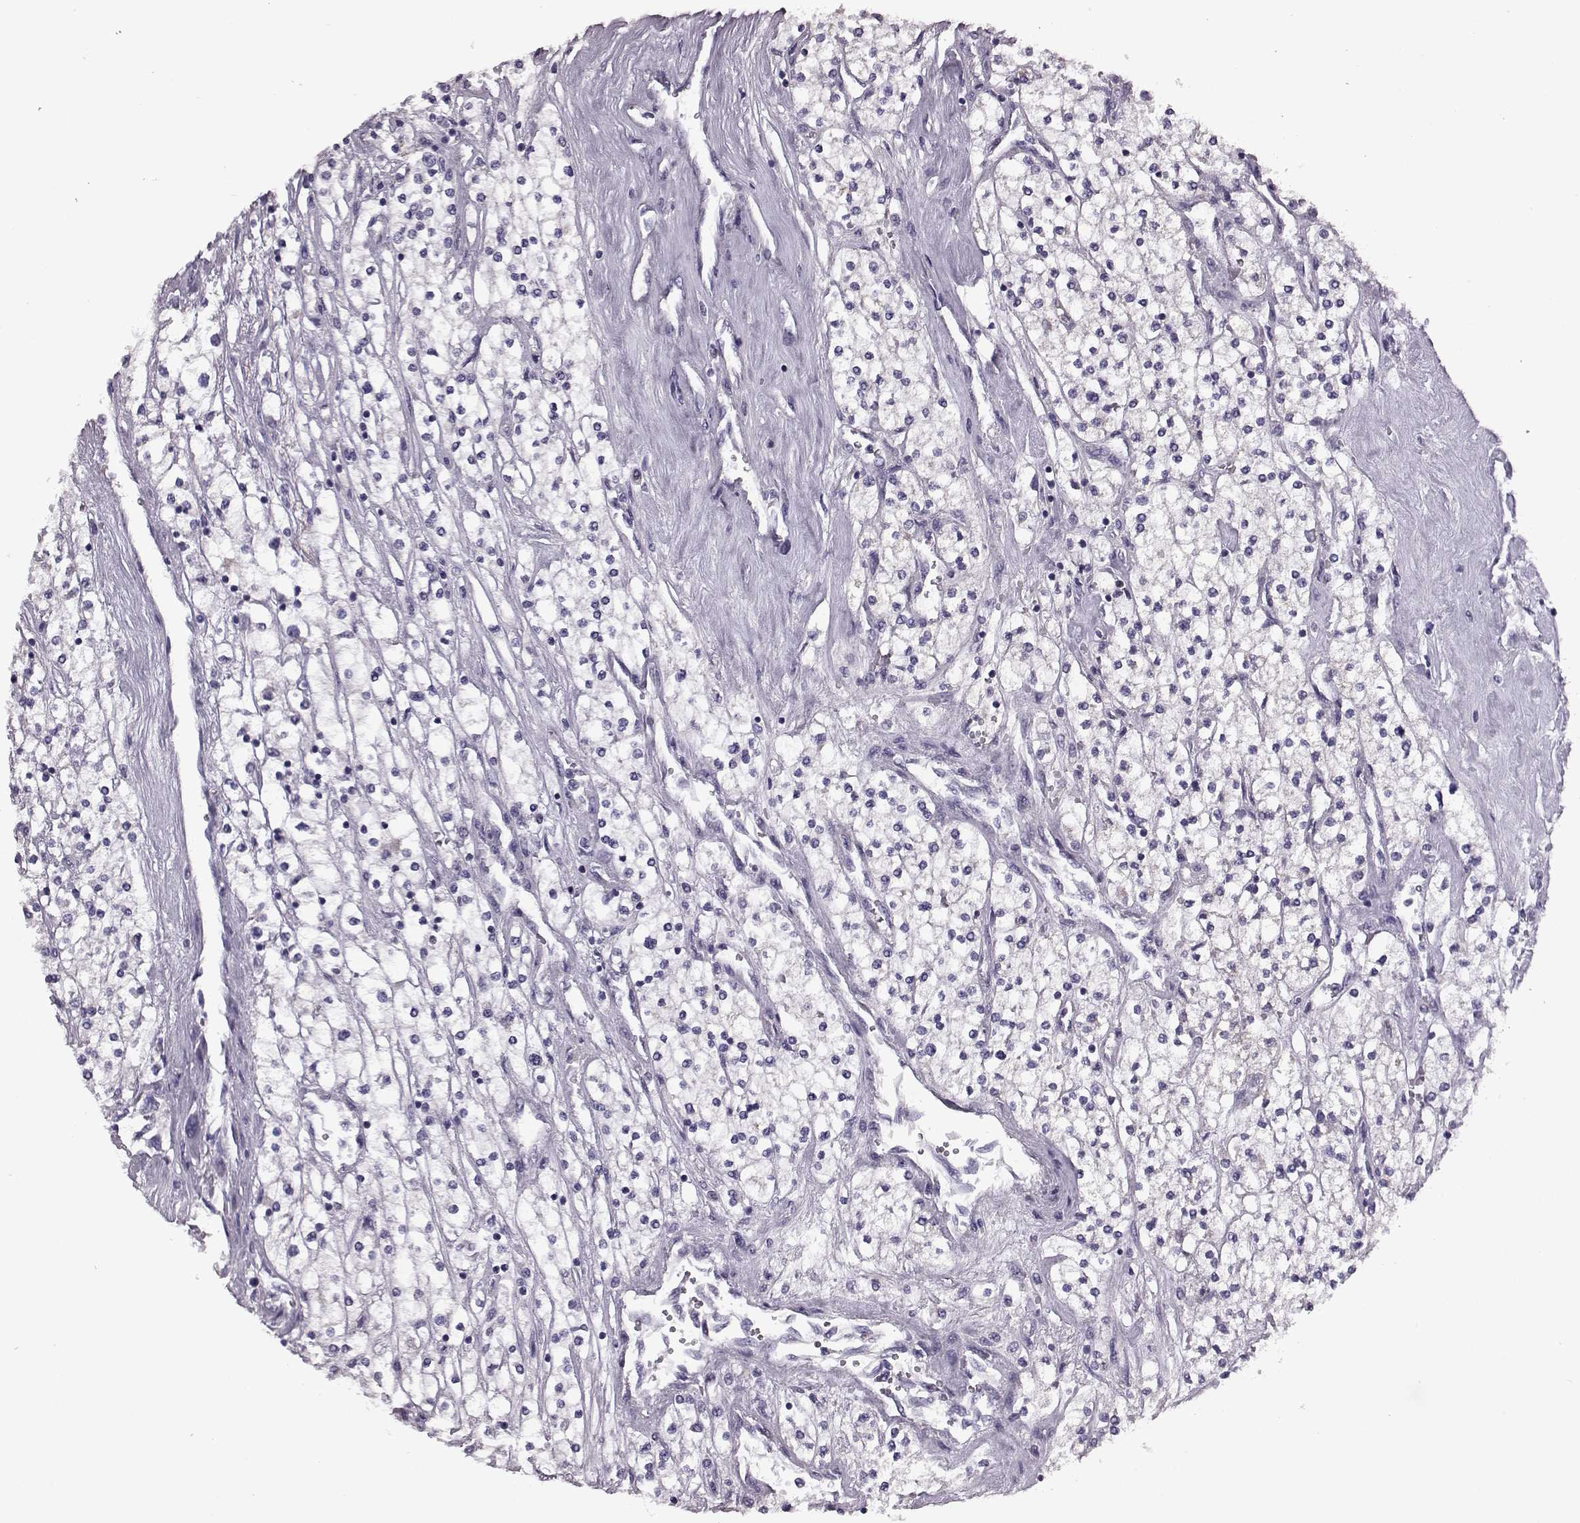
{"staining": {"intensity": "negative", "quantity": "none", "location": "none"}, "tissue": "renal cancer", "cell_type": "Tumor cells", "image_type": "cancer", "snomed": [{"axis": "morphology", "description": "Adenocarcinoma, NOS"}, {"axis": "topography", "description": "Kidney"}], "caption": "Immunohistochemical staining of renal cancer (adenocarcinoma) displays no significant staining in tumor cells.", "gene": "RIMS2", "patient": {"sex": "male", "age": 80}}